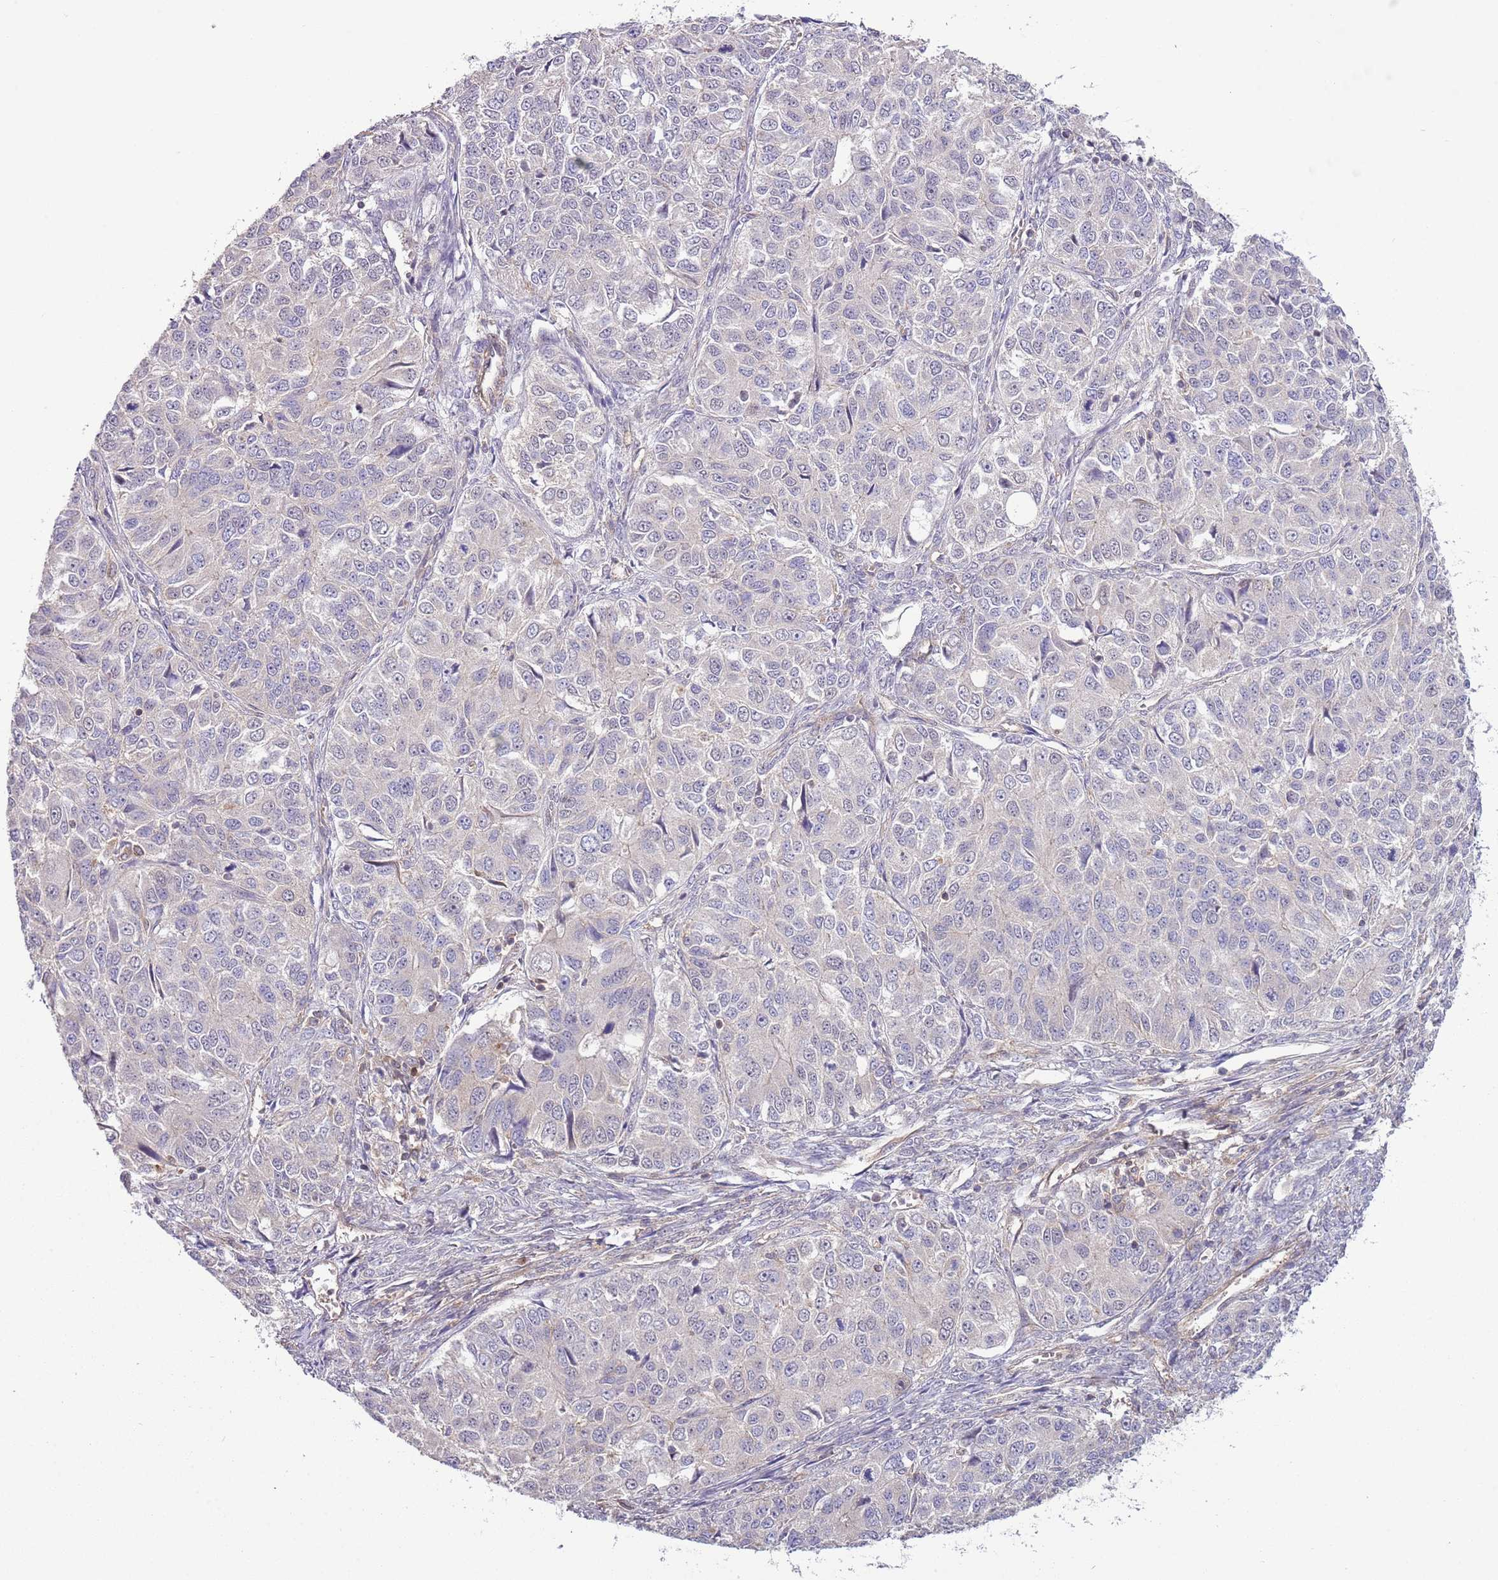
{"staining": {"intensity": "negative", "quantity": "none", "location": "none"}, "tissue": "ovarian cancer", "cell_type": "Tumor cells", "image_type": "cancer", "snomed": [{"axis": "morphology", "description": "Carcinoma, endometroid"}, {"axis": "topography", "description": "Ovary"}], "caption": "High magnification brightfield microscopy of ovarian endometroid carcinoma stained with DAB (3,3'-diaminobenzidine) (brown) and counterstained with hematoxylin (blue): tumor cells show no significant staining.", "gene": "LPIN2", "patient": {"sex": "female", "age": 51}}